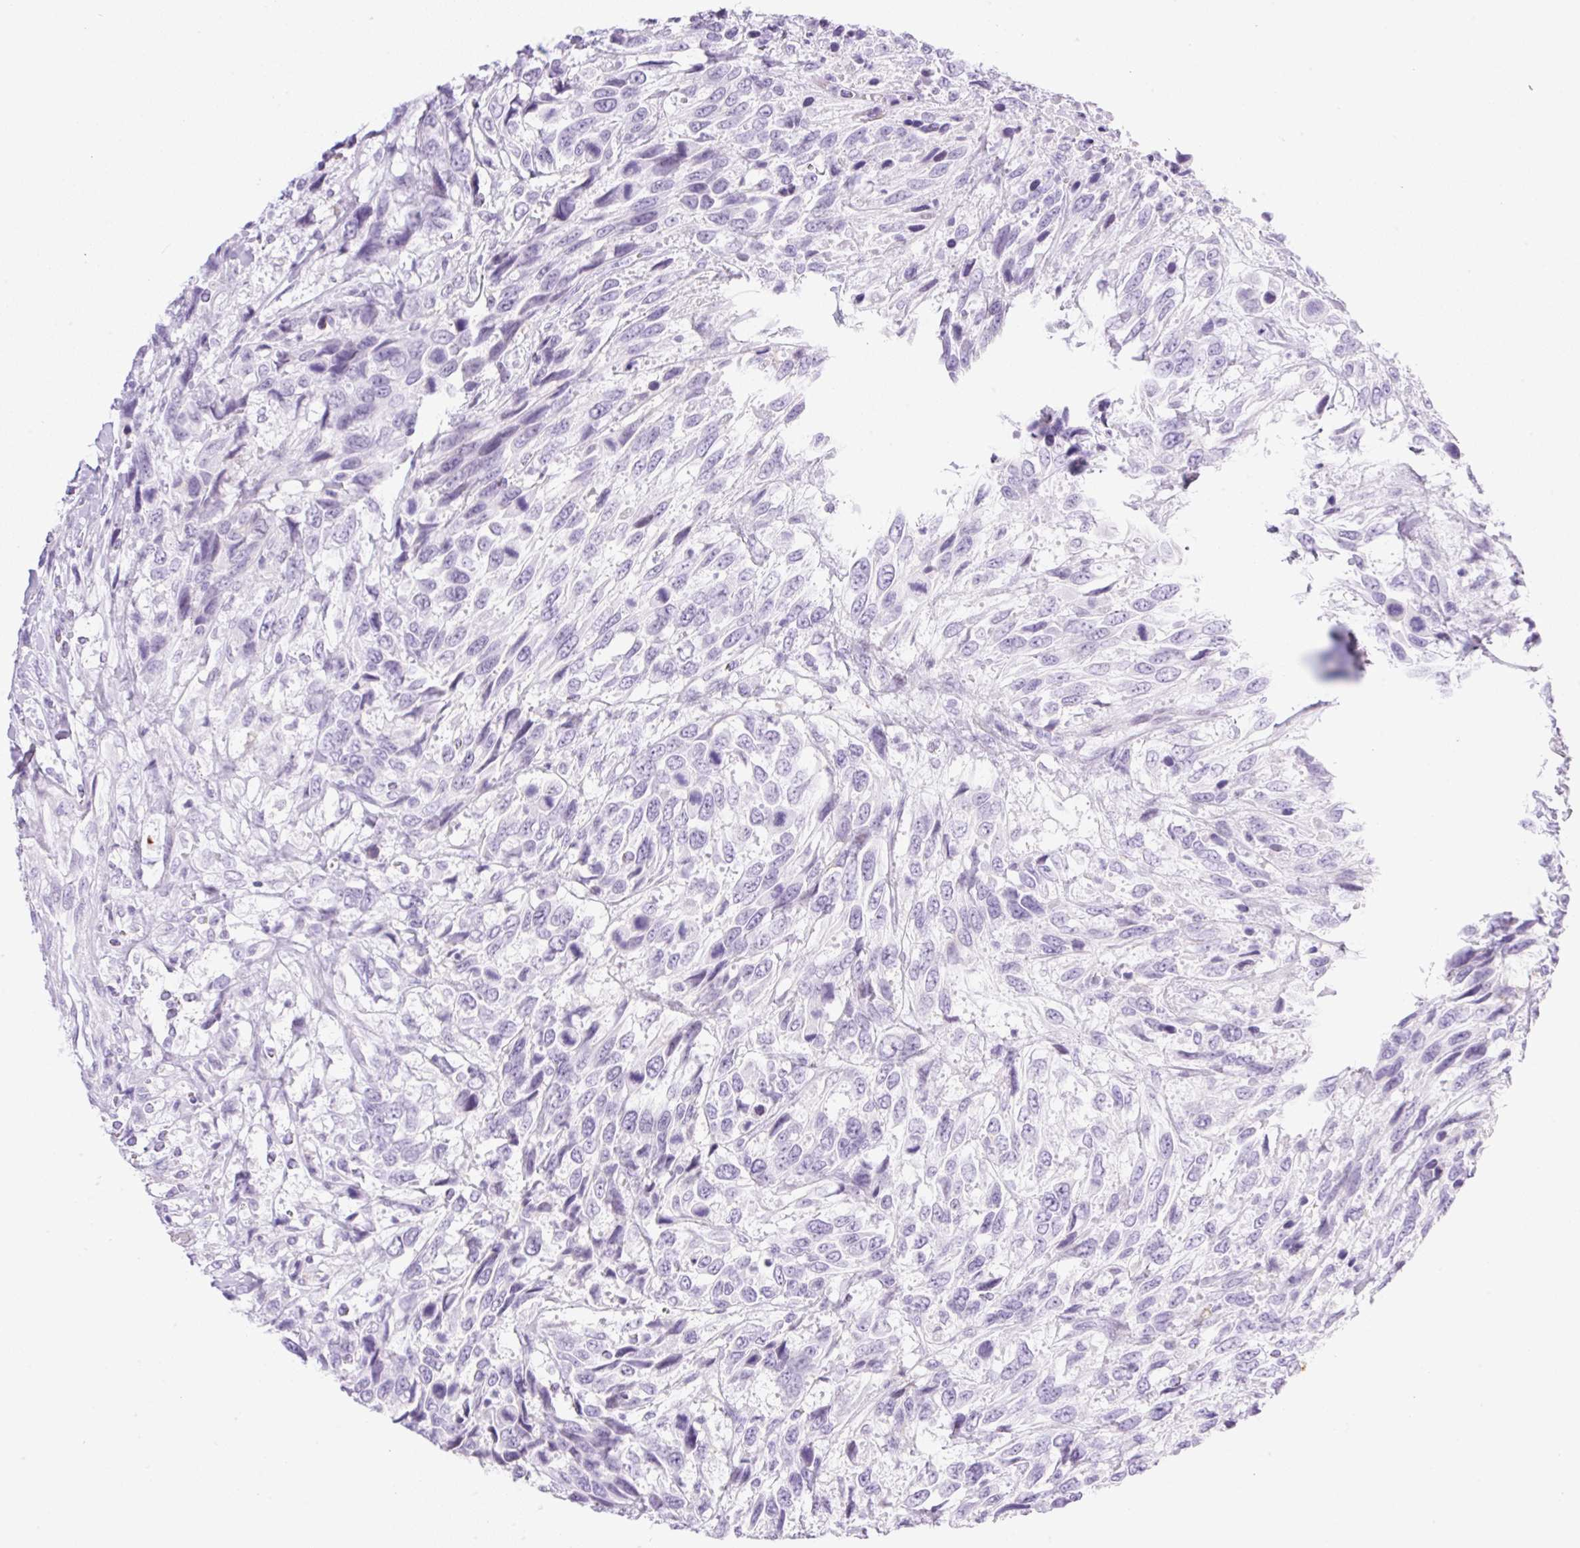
{"staining": {"intensity": "negative", "quantity": "none", "location": "none"}, "tissue": "urothelial cancer", "cell_type": "Tumor cells", "image_type": "cancer", "snomed": [{"axis": "morphology", "description": "Urothelial carcinoma, High grade"}, {"axis": "topography", "description": "Urinary bladder"}], "caption": "Protein analysis of urothelial cancer demonstrates no significant positivity in tumor cells.", "gene": "SPRR4", "patient": {"sex": "female", "age": 70}}